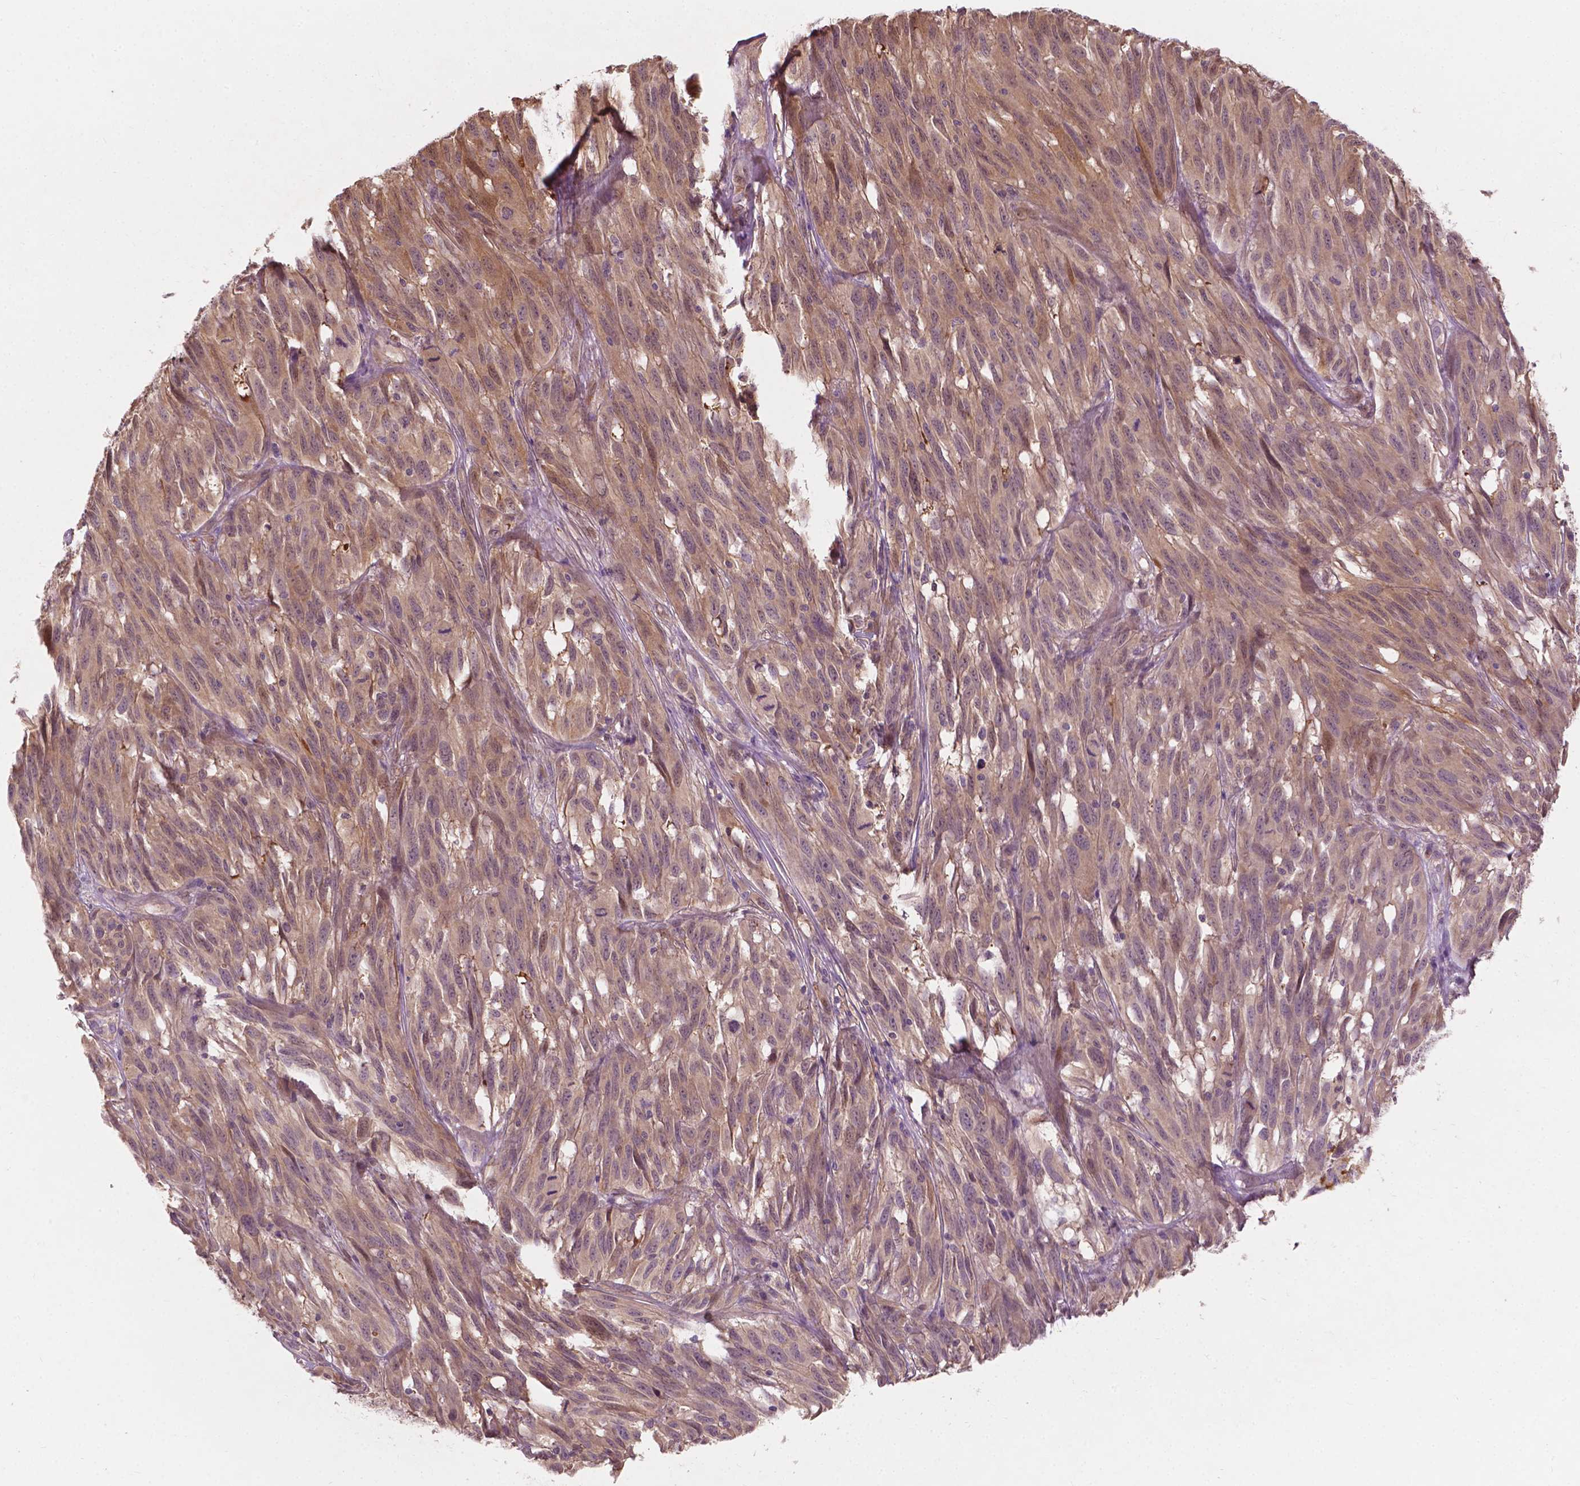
{"staining": {"intensity": "weak", "quantity": "25%-75%", "location": "cytoplasmic/membranous,nuclear"}, "tissue": "melanoma", "cell_type": "Tumor cells", "image_type": "cancer", "snomed": [{"axis": "morphology", "description": "Malignant melanoma, NOS"}, {"axis": "topography", "description": "Vulva, labia, clitoris and Bartholin´s gland, NO"}], "caption": "The photomicrograph demonstrates a brown stain indicating the presence of a protein in the cytoplasmic/membranous and nuclear of tumor cells in malignant melanoma. The protein of interest is shown in brown color, while the nuclei are stained blue.", "gene": "GPR37", "patient": {"sex": "female", "age": 75}}